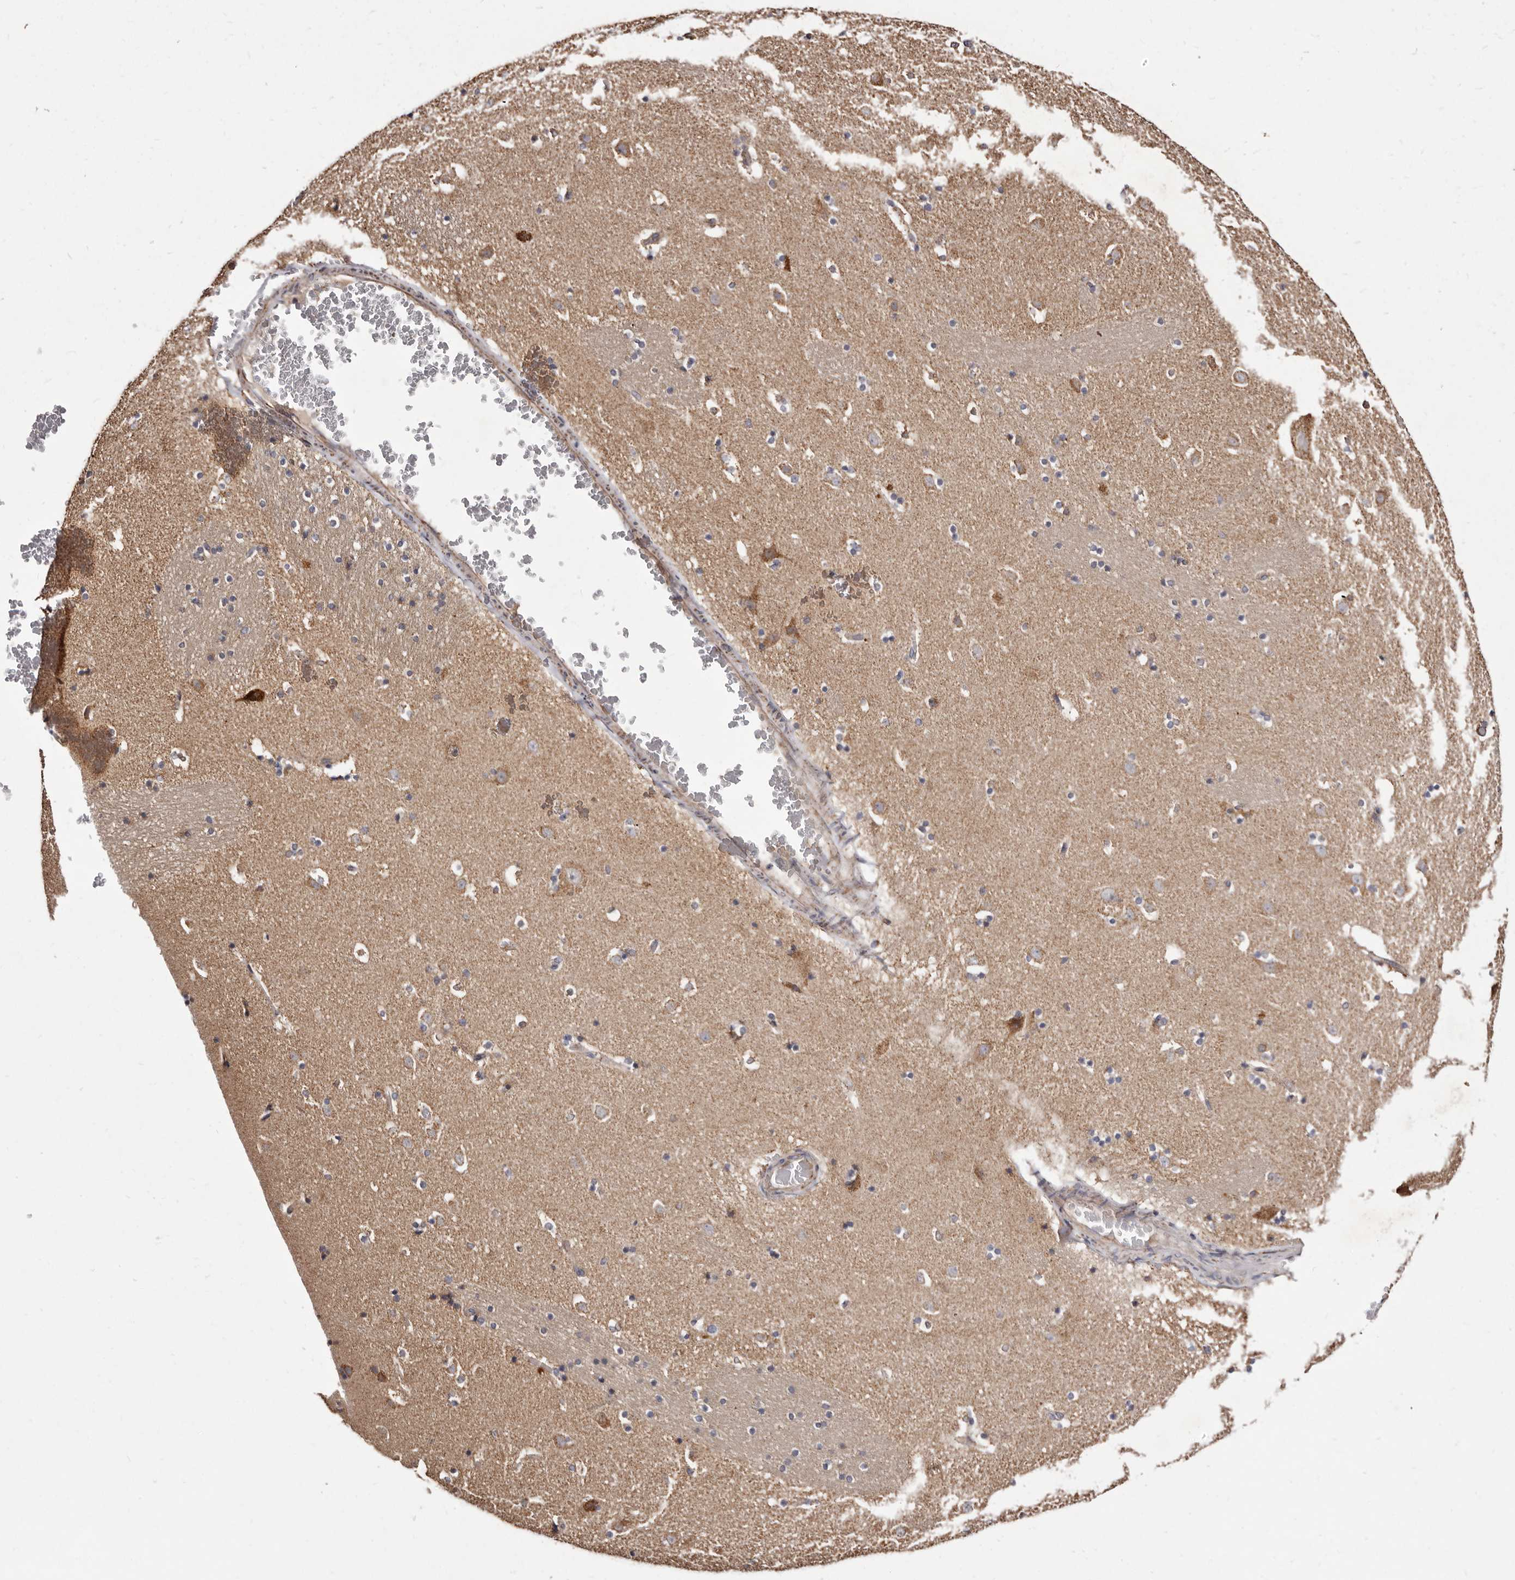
{"staining": {"intensity": "moderate", "quantity": "25%-75%", "location": "cytoplasmic/membranous"}, "tissue": "caudate", "cell_type": "Glial cells", "image_type": "normal", "snomed": [{"axis": "morphology", "description": "Normal tissue, NOS"}, {"axis": "topography", "description": "Lateral ventricle wall"}], "caption": "DAB (3,3'-diaminobenzidine) immunohistochemical staining of unremarkable human caudate reveals moderate cytoplasmic/membranous protein expression in approximately 25%-75% of glial cells.", "gene": "LUZP1", "patient": {"sex": "male", "age": 45}}